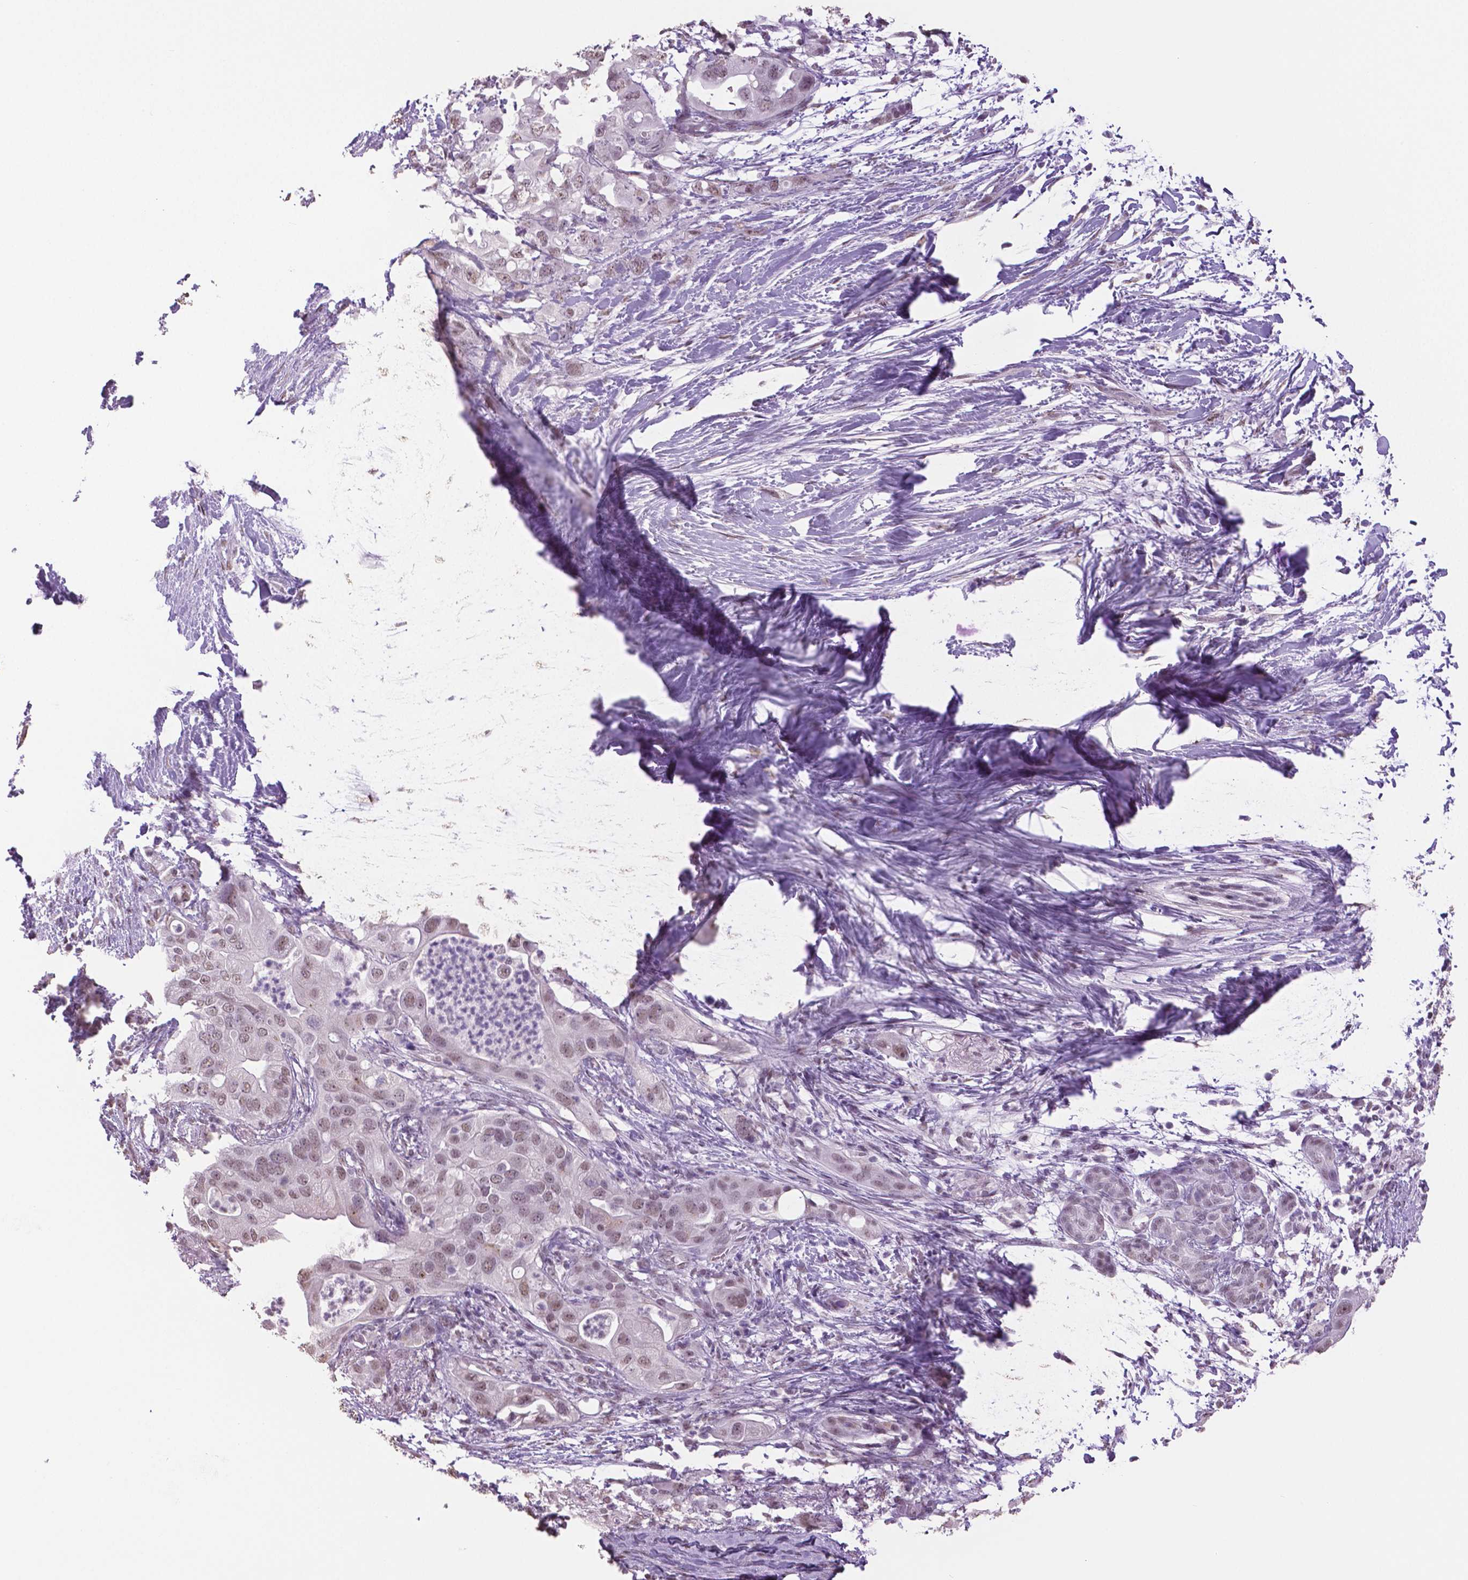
{"staining": {"intensity": "weak", "quantity": "25%-75%", "location": "nuclear"}, "tissue": "pancreatic cancer", "cell_type": "Tumor cells", "image_type": "cancer", "snomed": [{"axis": "morphology", "description": "Adenocarcinoma, NOS"}, {"axis": "topography", "description": "Pancreas"}], "caption": "Pancreatic cancer tissue shows weak nuclear positivity in approximately 25%-75% of tumor cells", "gene": "IGF2BP1", "patient": {"sex": "female", "age": 72}}